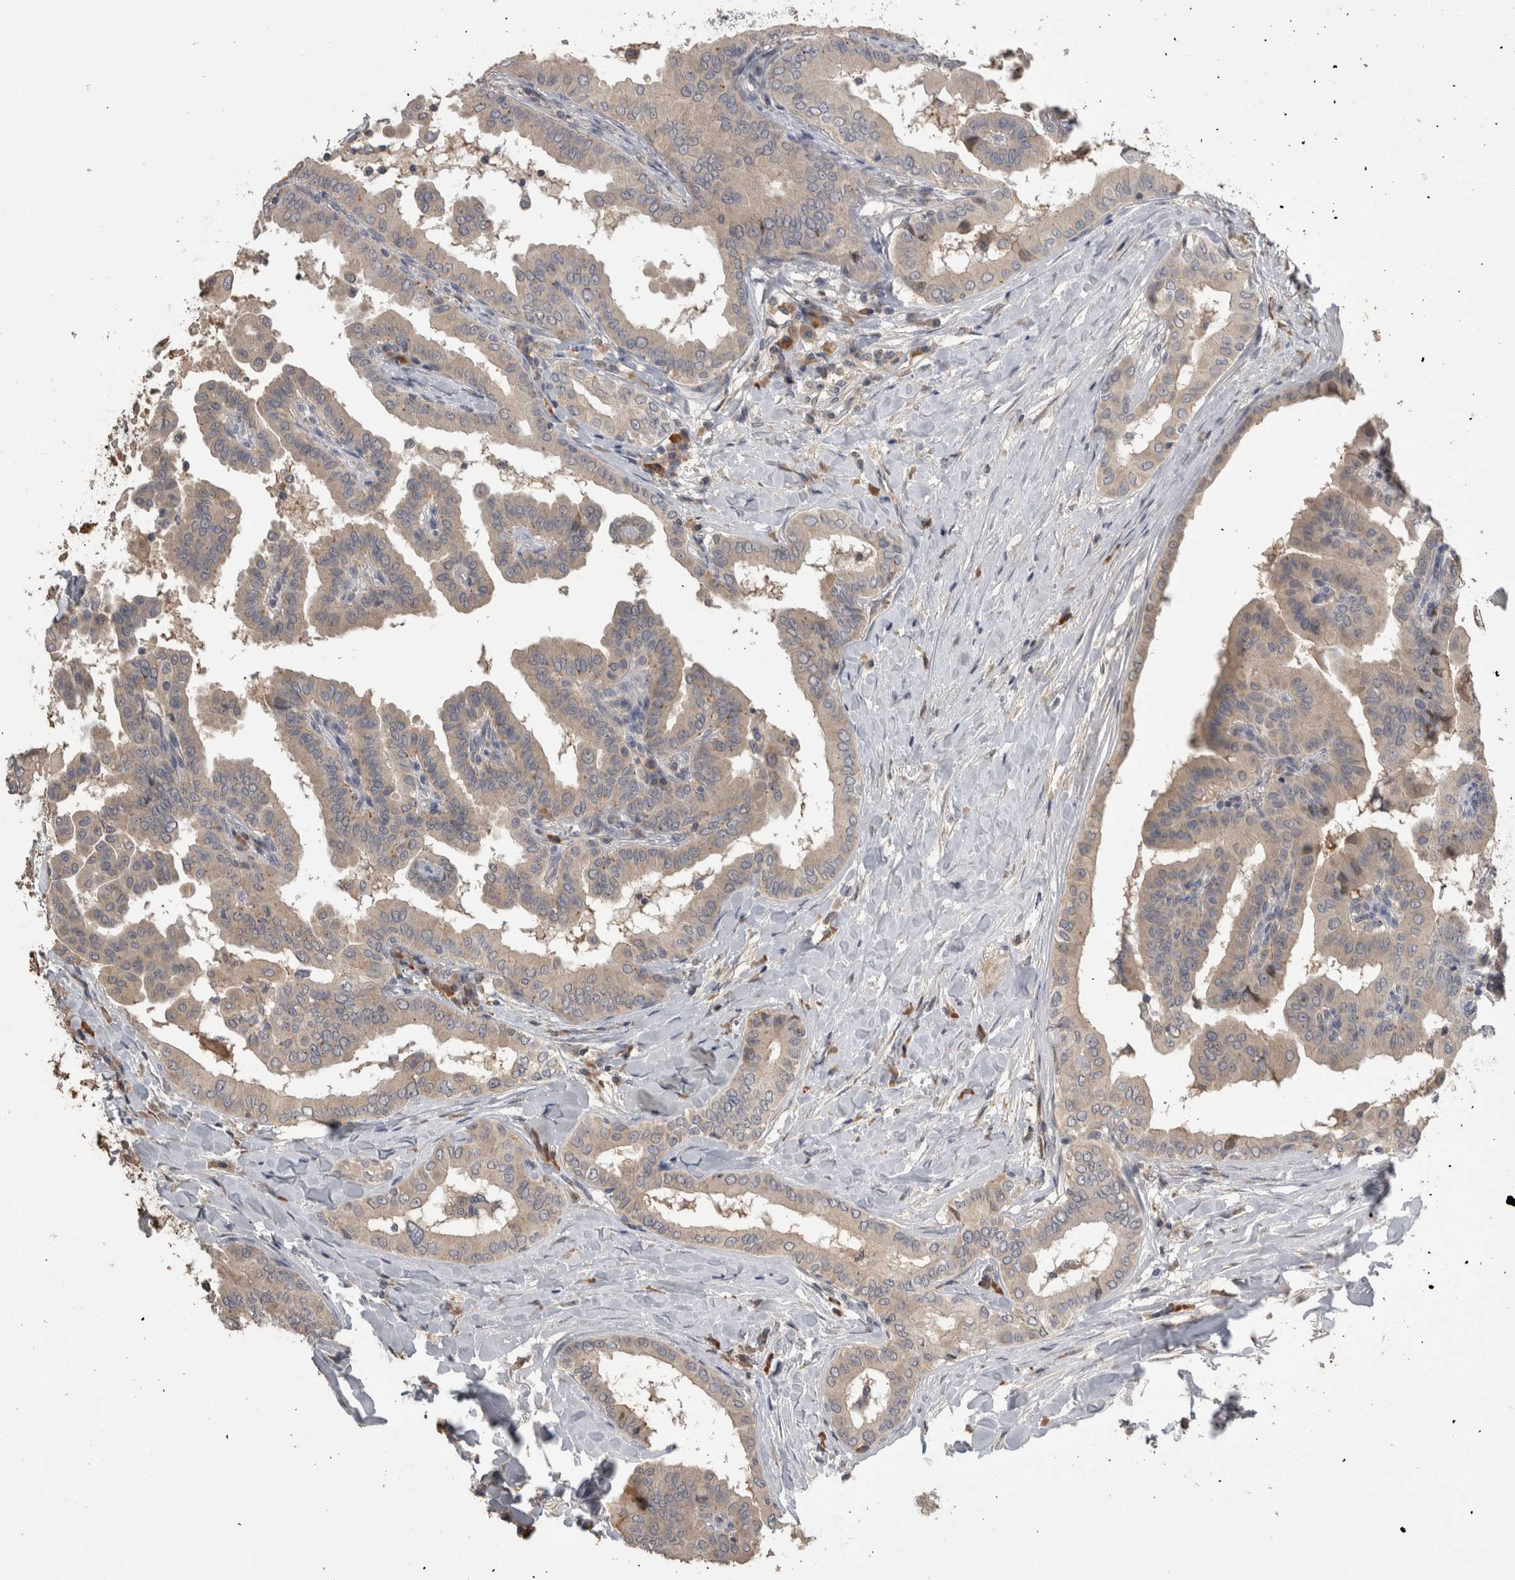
{"staining": {"intensity": "weak", "quantity": "25%-75%", "location": "cytoplasmic/membranous"}, "tissue": "thyroid cancer", "cell_type": "Tumor cells", "image_type": "cancer", "snomed": [{"axis": "morphology", "description": "Papillary adenocarcinoma, NOS"}, {"axis": "topography", "description": "Thyroid gland"}], "caption": "Weak cytoplasmic/membranous protein expression is seen in about 25%-75% of tumor cells in thyroid cancer (papillary adenocarcinoma).", "gene": "ANXA13", "patient": {"sex": "male", "age": 33}}